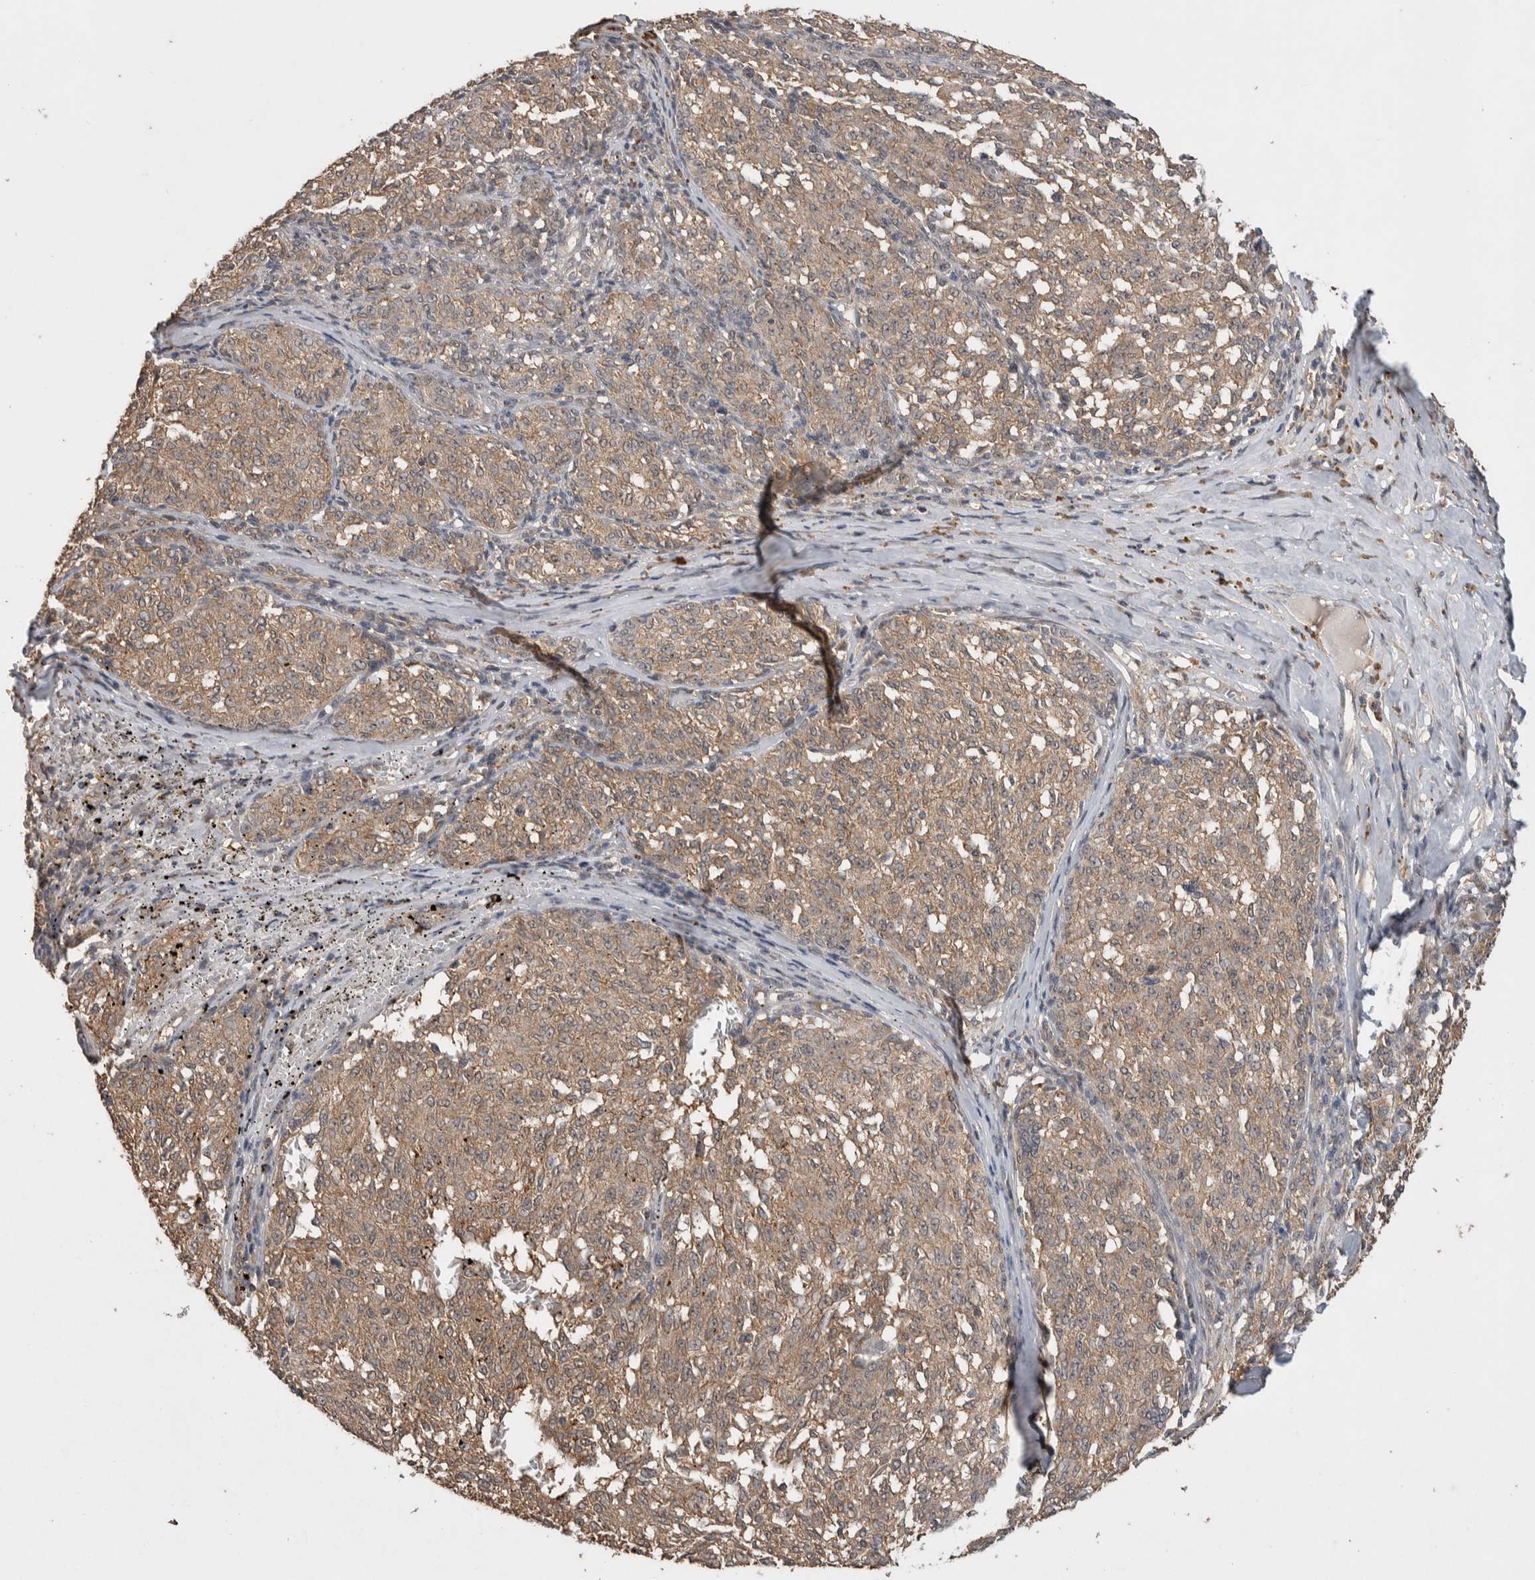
{"staining": {"intensity": "weak", "quantity": ">75%", "location": "cytoplasmic/membranous"}, "tissue": "melanoma", "cell_type": "Tumor cells", "image_type": "cancer", "snomed": [{"axis": "morphology", "description": "Malignant melanoma, NOS"}, {"axis": "topography", "description": "Skin"}], "caption": "Weak cytoplasmic/membranous positivity is appreciated in approximately >75% of tumor cells in malignant melanoma.", "gene": "DVL2", "patient": {"sex": "female", "age": 72}}